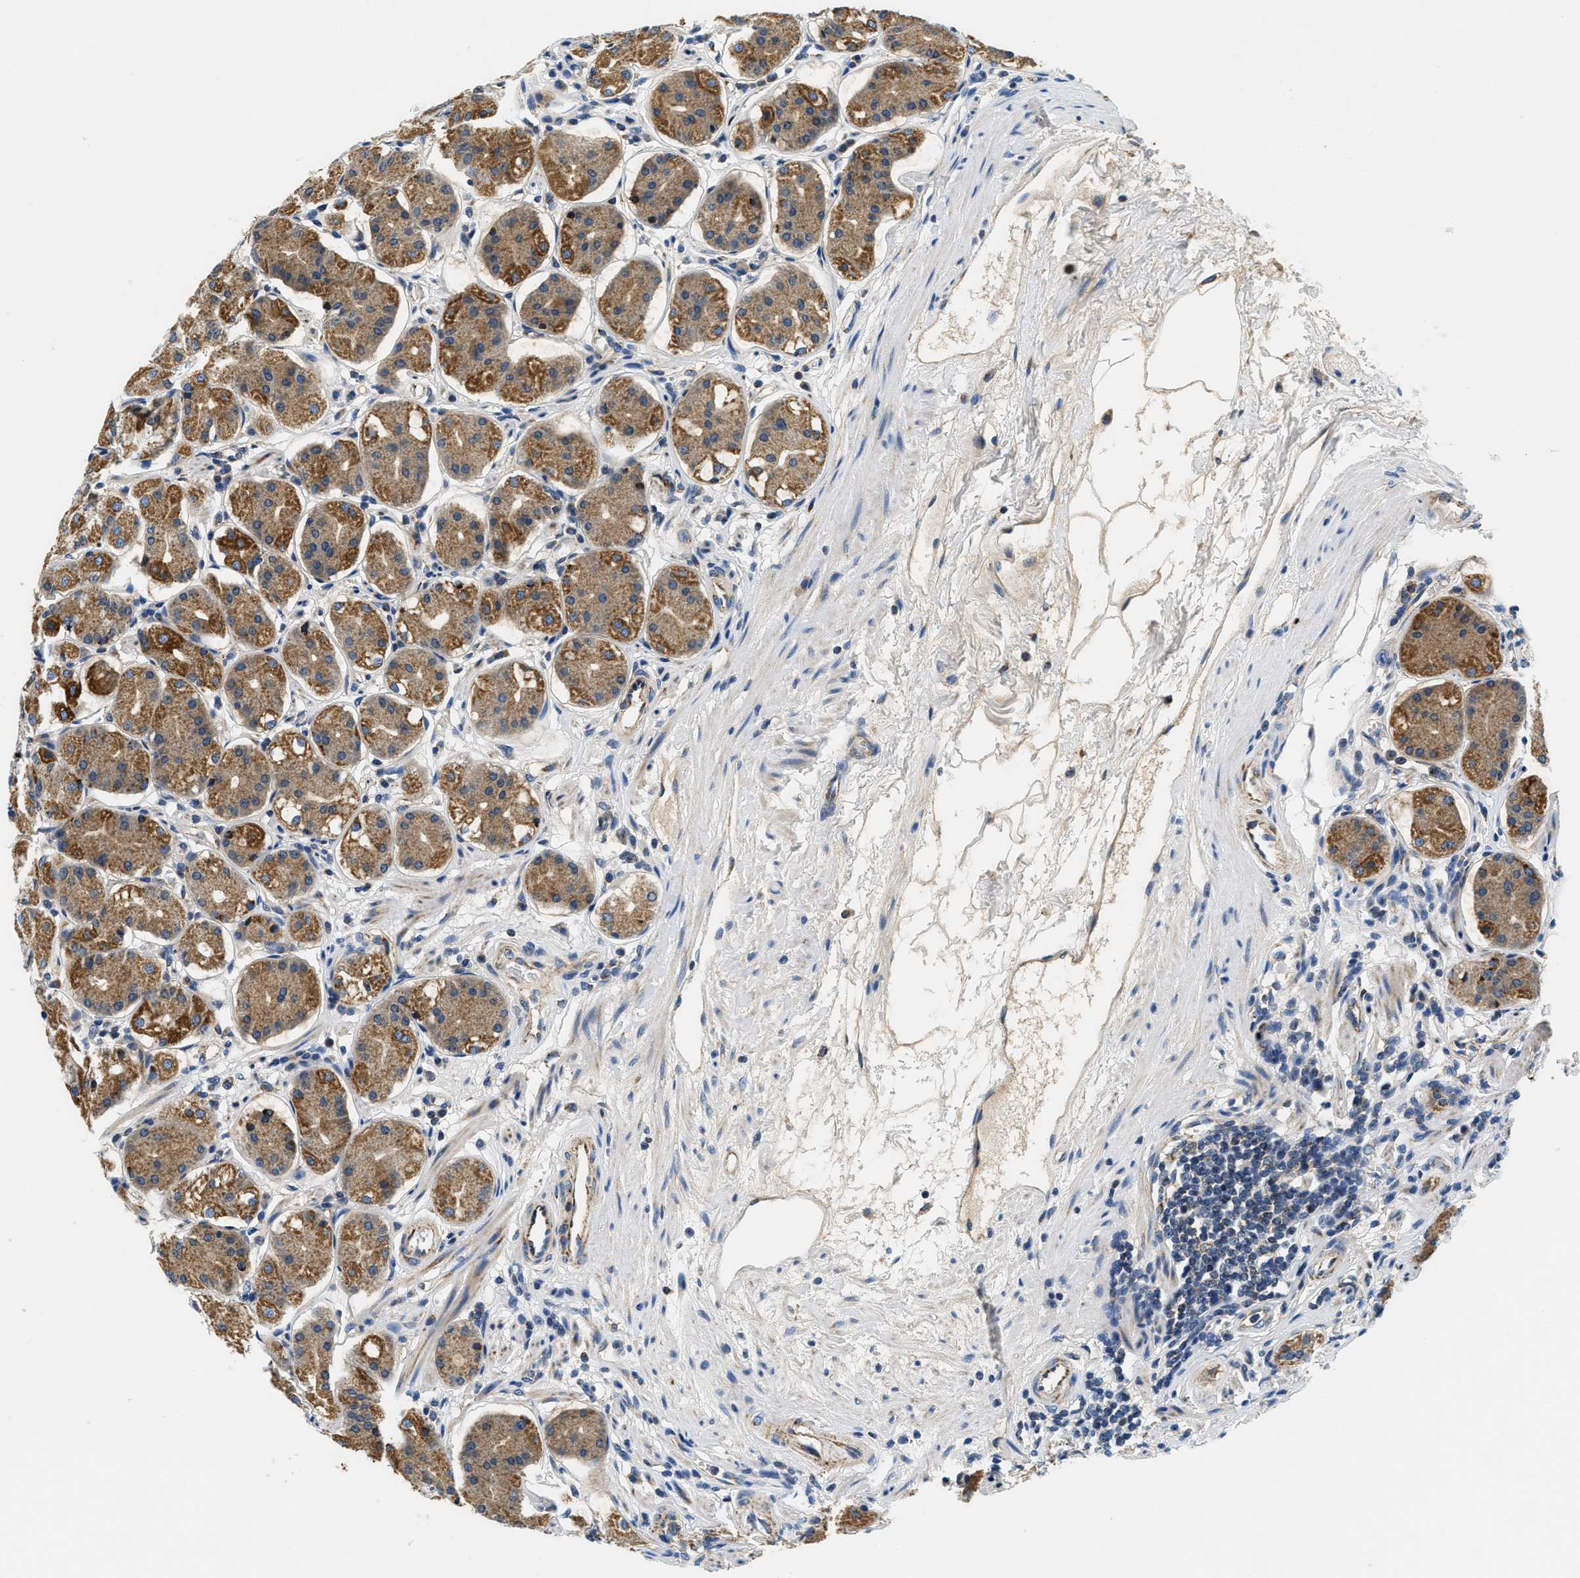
{"staining": {"intensity": "strong", "quantity": ">75%", "location": "cytoplasmic/membranous"}, "tissue": "stomach", "cell_type": "Glandular cells", "image_type": "normal", "snomed": [{"axis": "morphology", "description": "Normal tissue, NOS"}, {"axis": "topography", "description": "Stomach"}, {"axis": "topography", "description": "Stomach, lower"}], "caption": "Immunohistochemical staining of normal stomach shows >75% levels of strong cytoplasmic/membranous protein expression in about >75% of glandular cells.", "gene": "SAMD4B", "patient": {"sex": "female", "age": 56}}